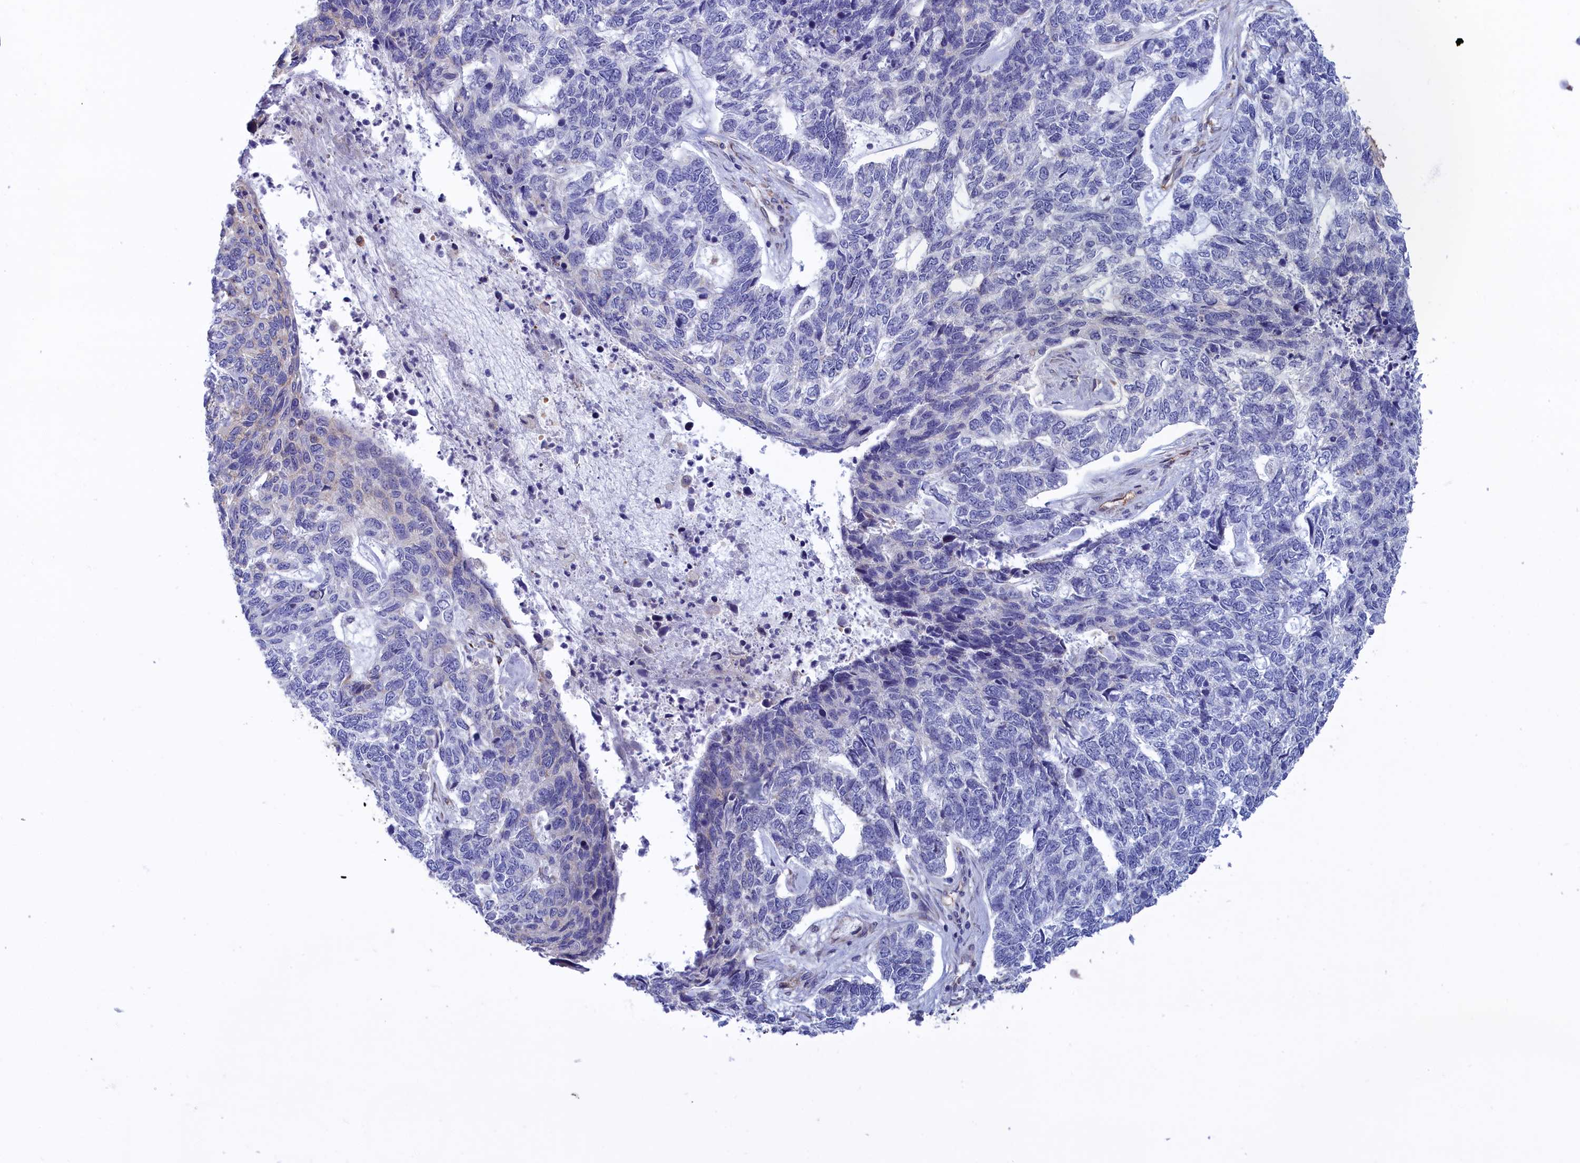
{"staining": {"intensity": "negative", "quantity": "none", "location": "none"}, "tissue": "skin cancer", "cell_type": "Tumor cells", "image_type": "cancer", "snomed": [{"axis": "morphology", "description": "Basal cell carcinoma"}, {"axis": "topography", "description": "Skin"}], "caption": "The image displays no significant positivity in tumor cells of skin cancer.", "gene": "ABCC12", "patient": {"sex": "female", "age": 65}}